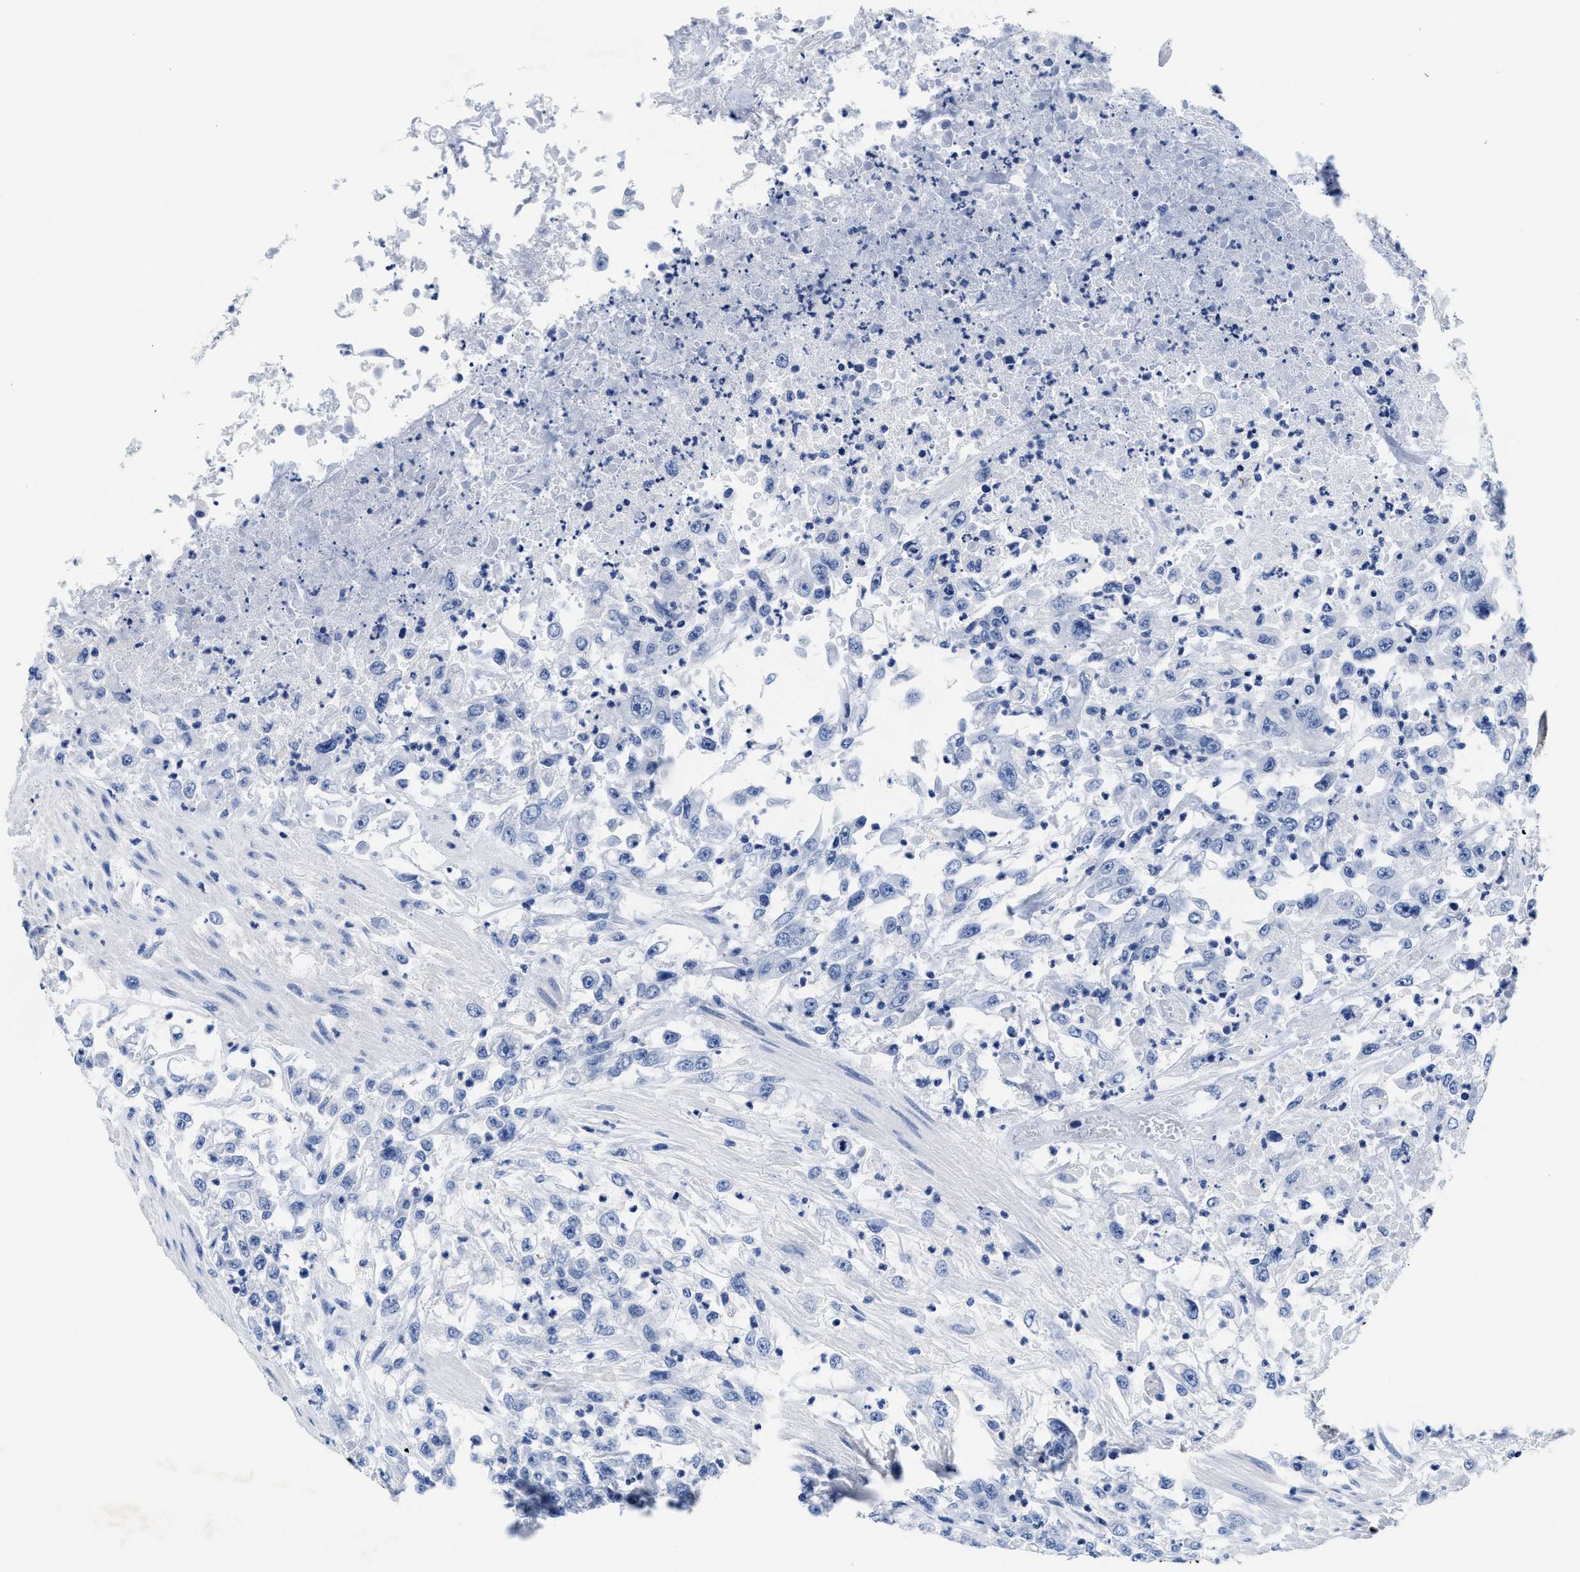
{"staining": {"intensity": "negative", "quantity": "none", "location": "none"}, "tissue": "urothelial cancer", "cell_type": "Tumor cells", "image_type": "cancer", "snomed": [{"axis": "morphology", "description": "Urothelial carcinoma, High grade"}, {"axis": "topography", "description": "Urinary bladder"}], "caption": "There is no significant staining in tumor cells of urothelial carcinoma (high-grade). (DAB immunohistochemistry (IHC) with hematoxylin counter stain).", "gene": "TTC3", "patient": {"sex": "male", "age": 46}}